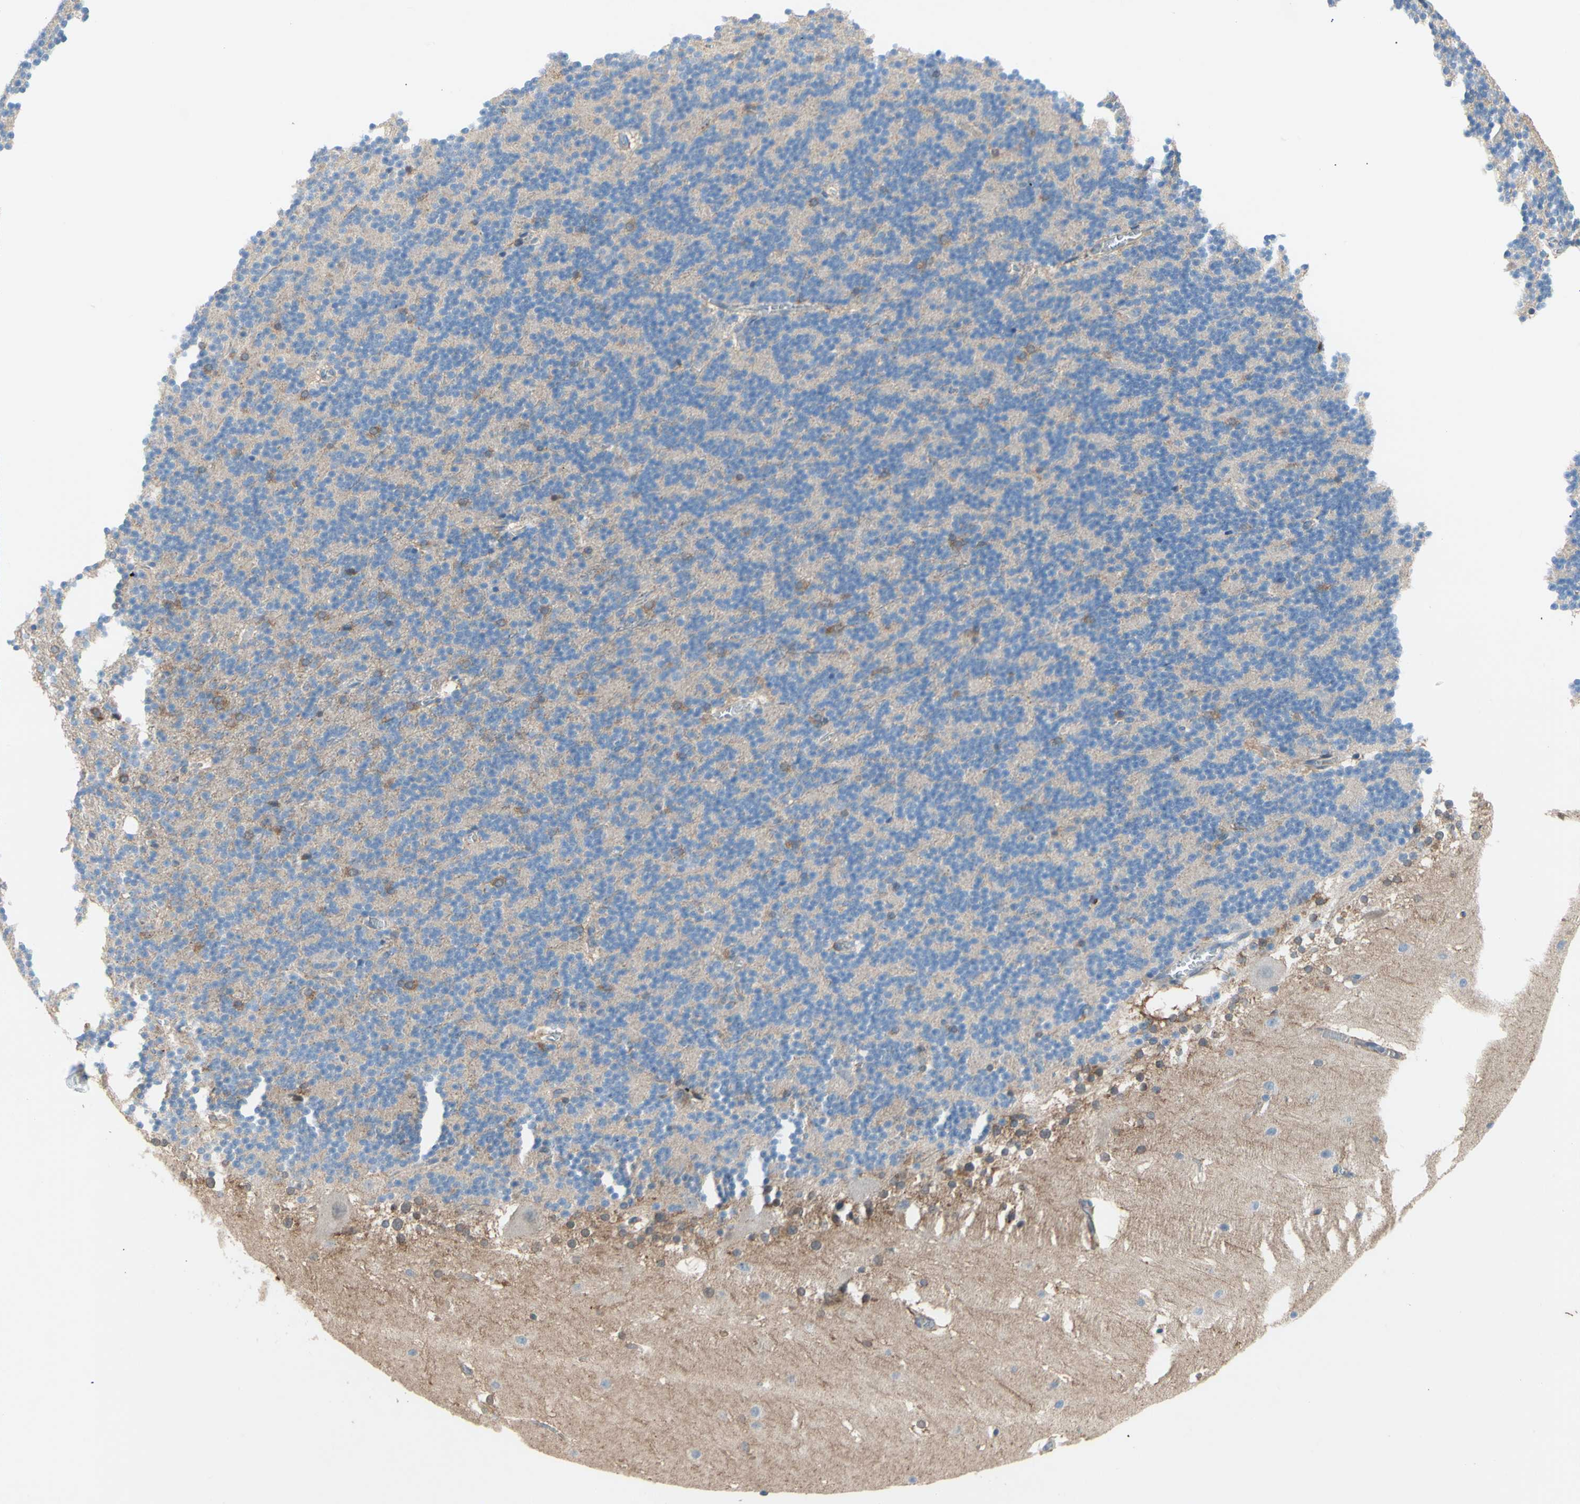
{"staining": {"intensity": "moderate", "quantity": "<25%", "location": "cytoplasmic/membranous"}, "tissue": "cerebellum", "cell_type": "Cells in granular layer", "image_type": "normal", "snomed": [{"axis": "morphology", "description": "Normal tissue, NOS"}, {"axis": "topography", "description": "Cerebellum"}], "caption": "The immunohistochemical stain labels moderate cytoplasmic/membranous positivity in cells in granular layer of normal cerebellum. (Stains: DAB (3,3'-diaminobenzidine) in brown, nuclei in blue, Microscopy: brightfield microscopy at high magnification).", "gene": "DYNLRB1", "patient": {"sex": "female", "age": 19}}